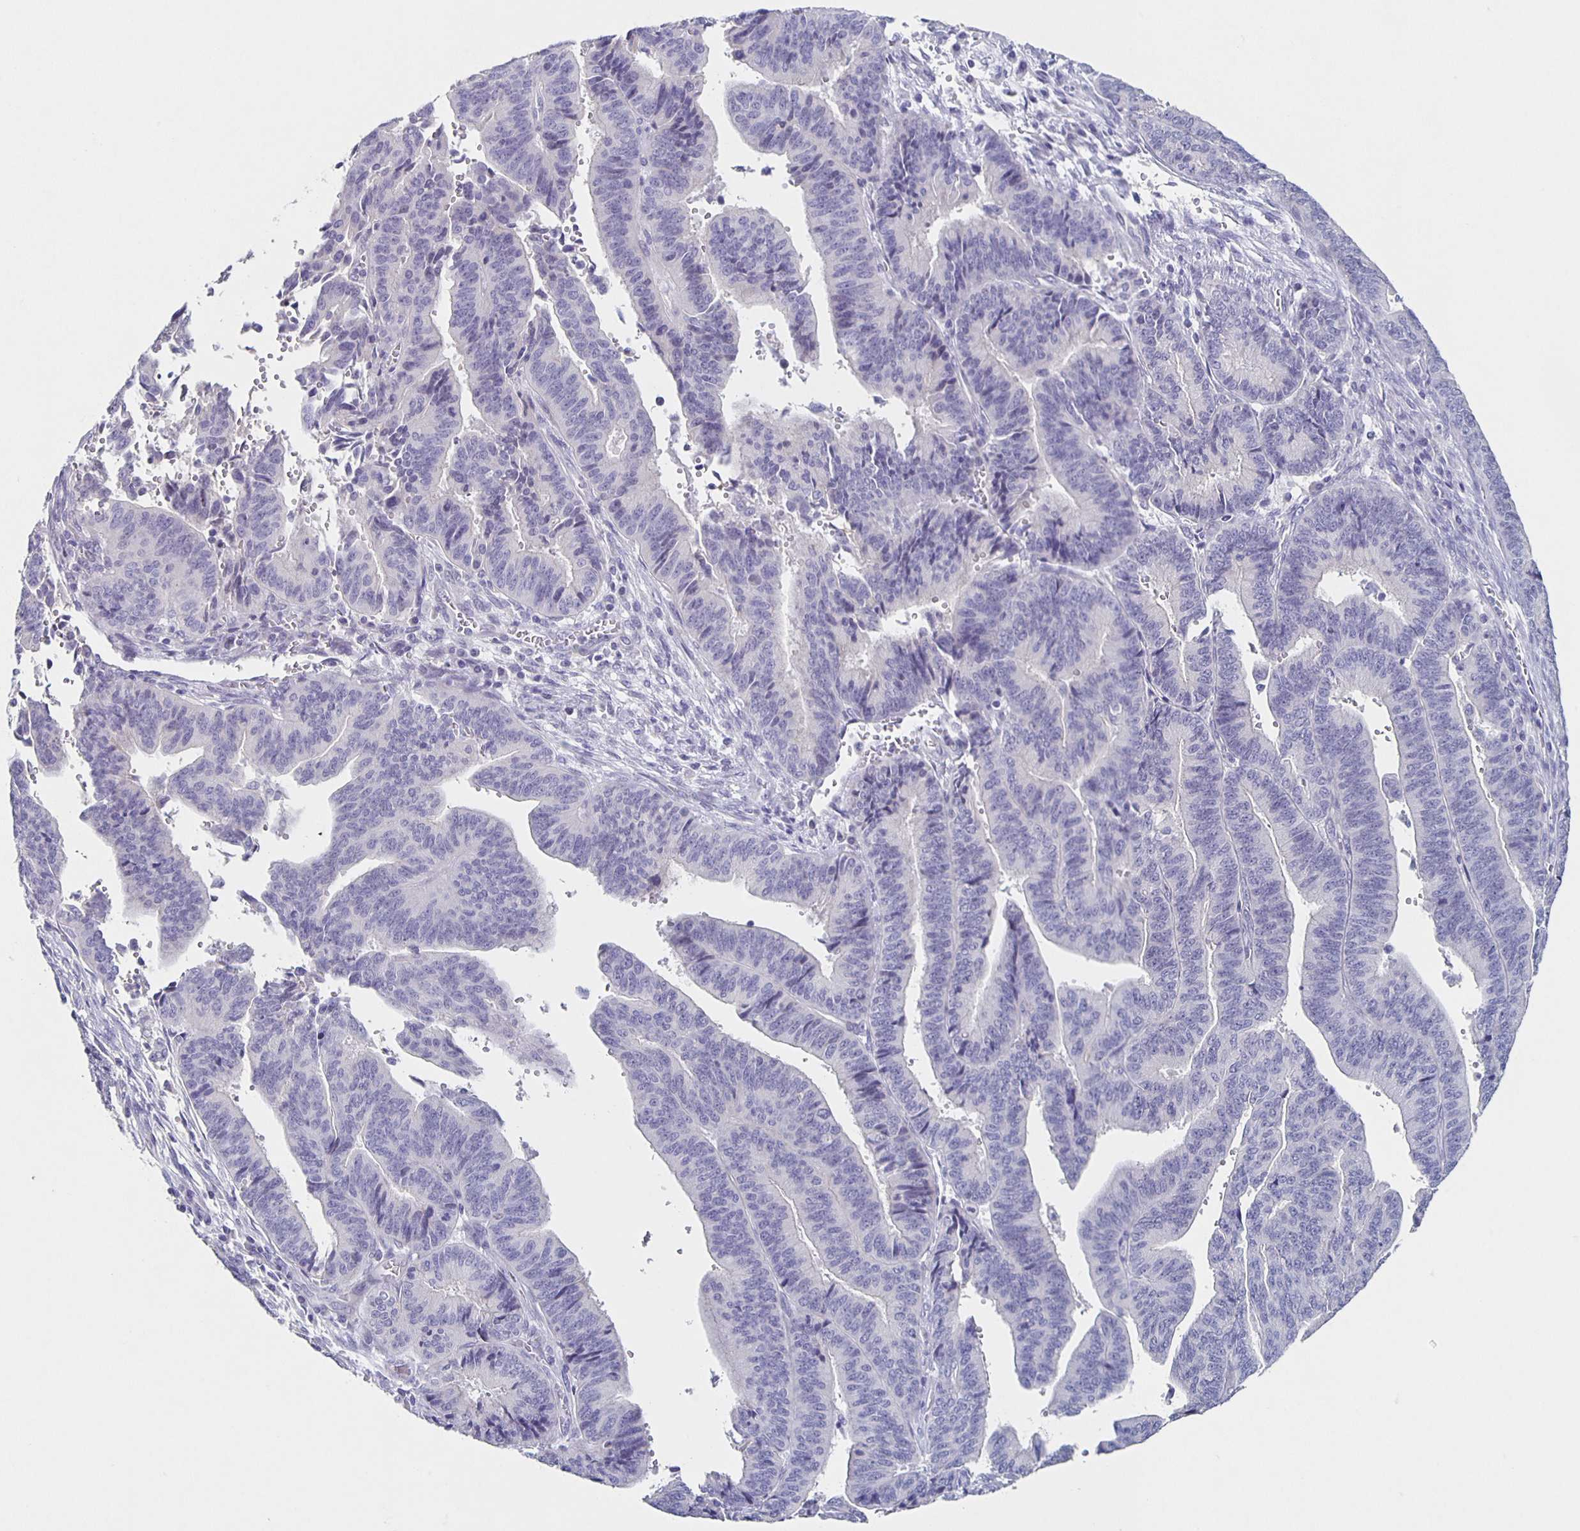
{"staining": {"intensity": "negative", "quantity": "none", "location": "none"}, "tissue": "endometrial cancer", "cell_type": "Tumor cells", "image_type": "cancer", "snomed": [{"axis": "morphology", "description": "Adenocarcinoma, NOS"}, {"axis": "topography", "description": "Endometrium"}], "caption": "High power microscopy histopathology image of an immunohistochemistry image of endometrial adenocarcinoma, revealing no significant positivity in tumor cells.", "gene": "CARNS1", "patient": {"sex": "female", "age": 65}}